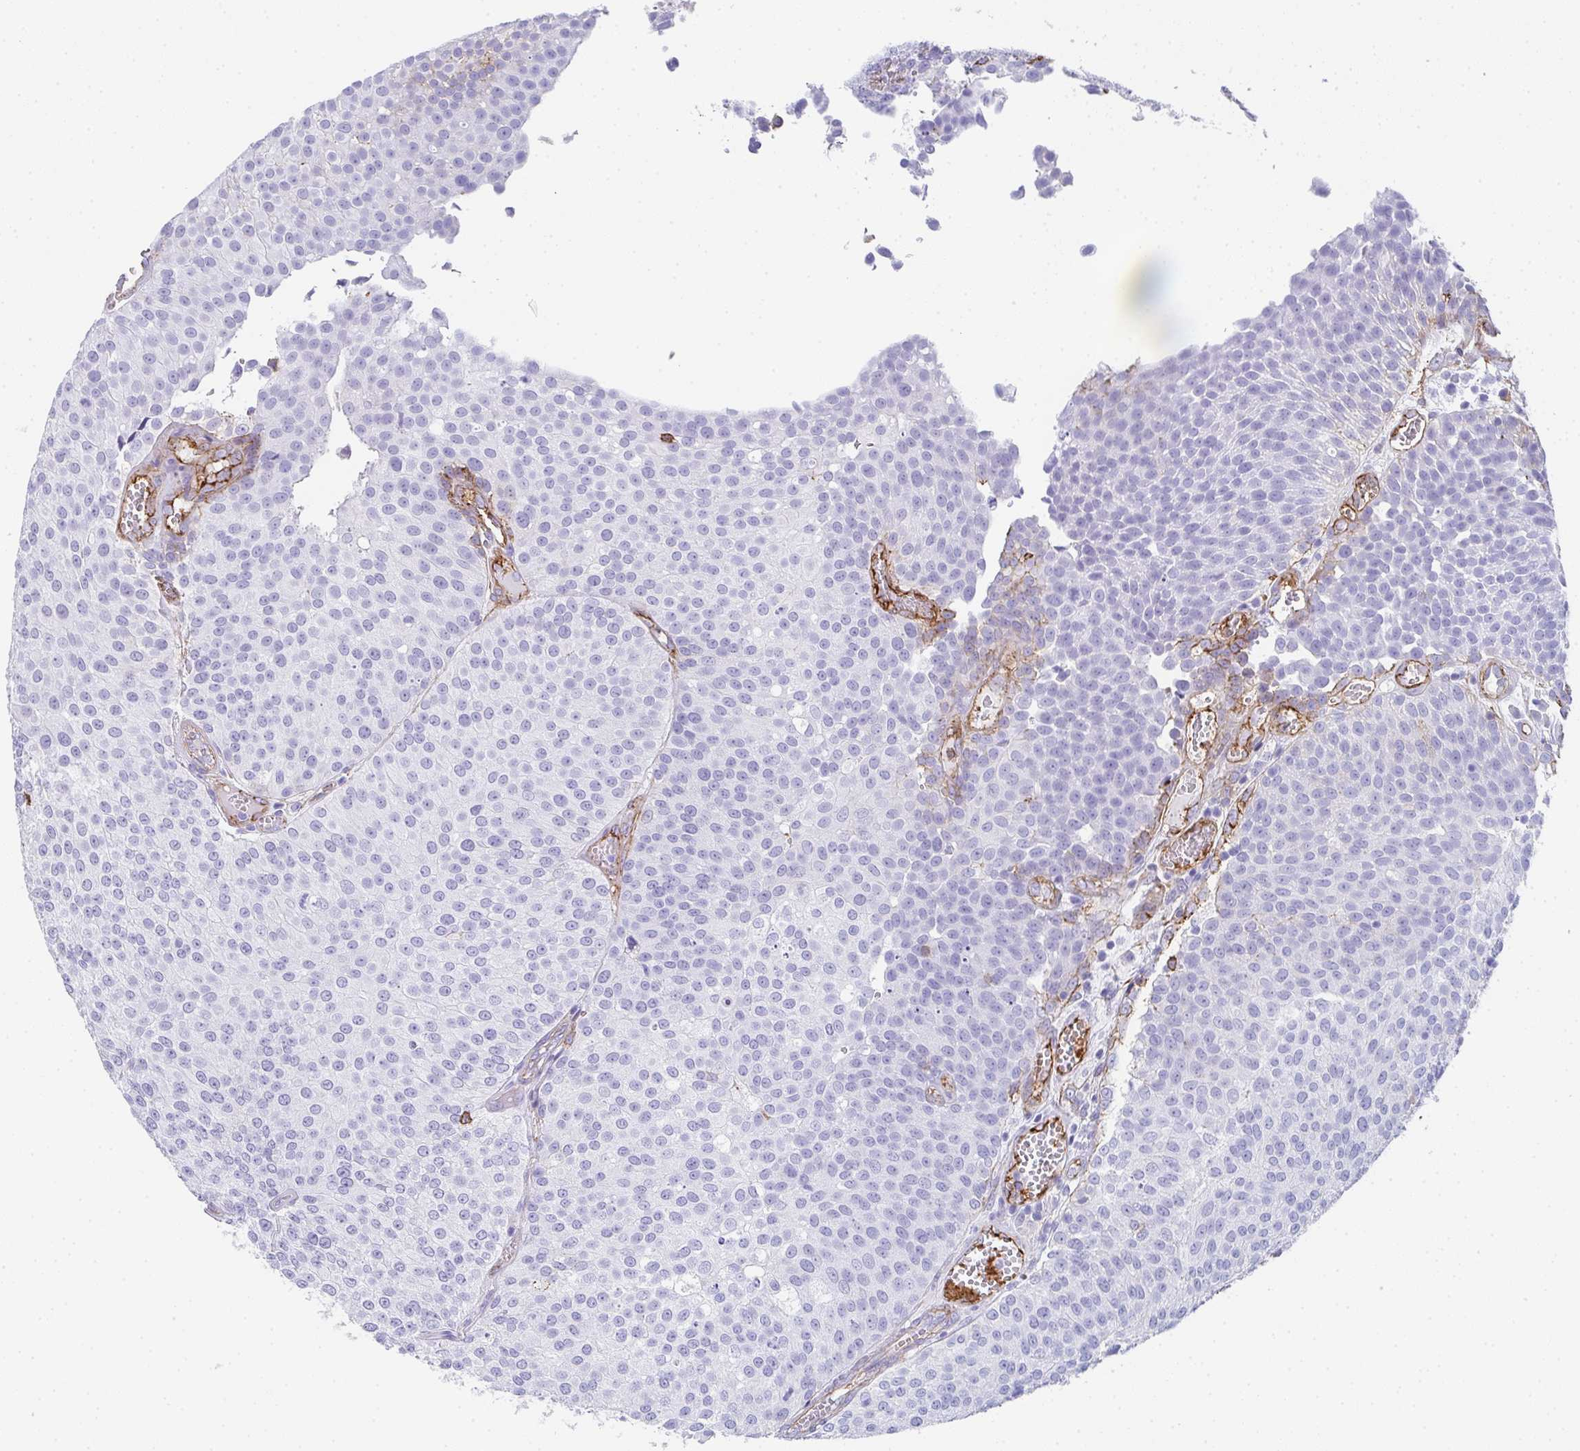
{"staining": {"intensity": "negative", "quantity": "none", "location": "none"}, "tissue": "urothelial cancer", "cell_type": "Tumor cells", "image_type": "cancer", "snomed": [{"axis": "morphology", "description": "Urothelial carcinoma, Low grade"}, {"axis": "topography", "description": "Urinary bladder"}], "caption": "Immunohistochemistry of low-grade urothelial carcinoma displays no positivity in tumor cells.", "gene": "DBN1", "patient": {"sex": "female", "age": 79}}